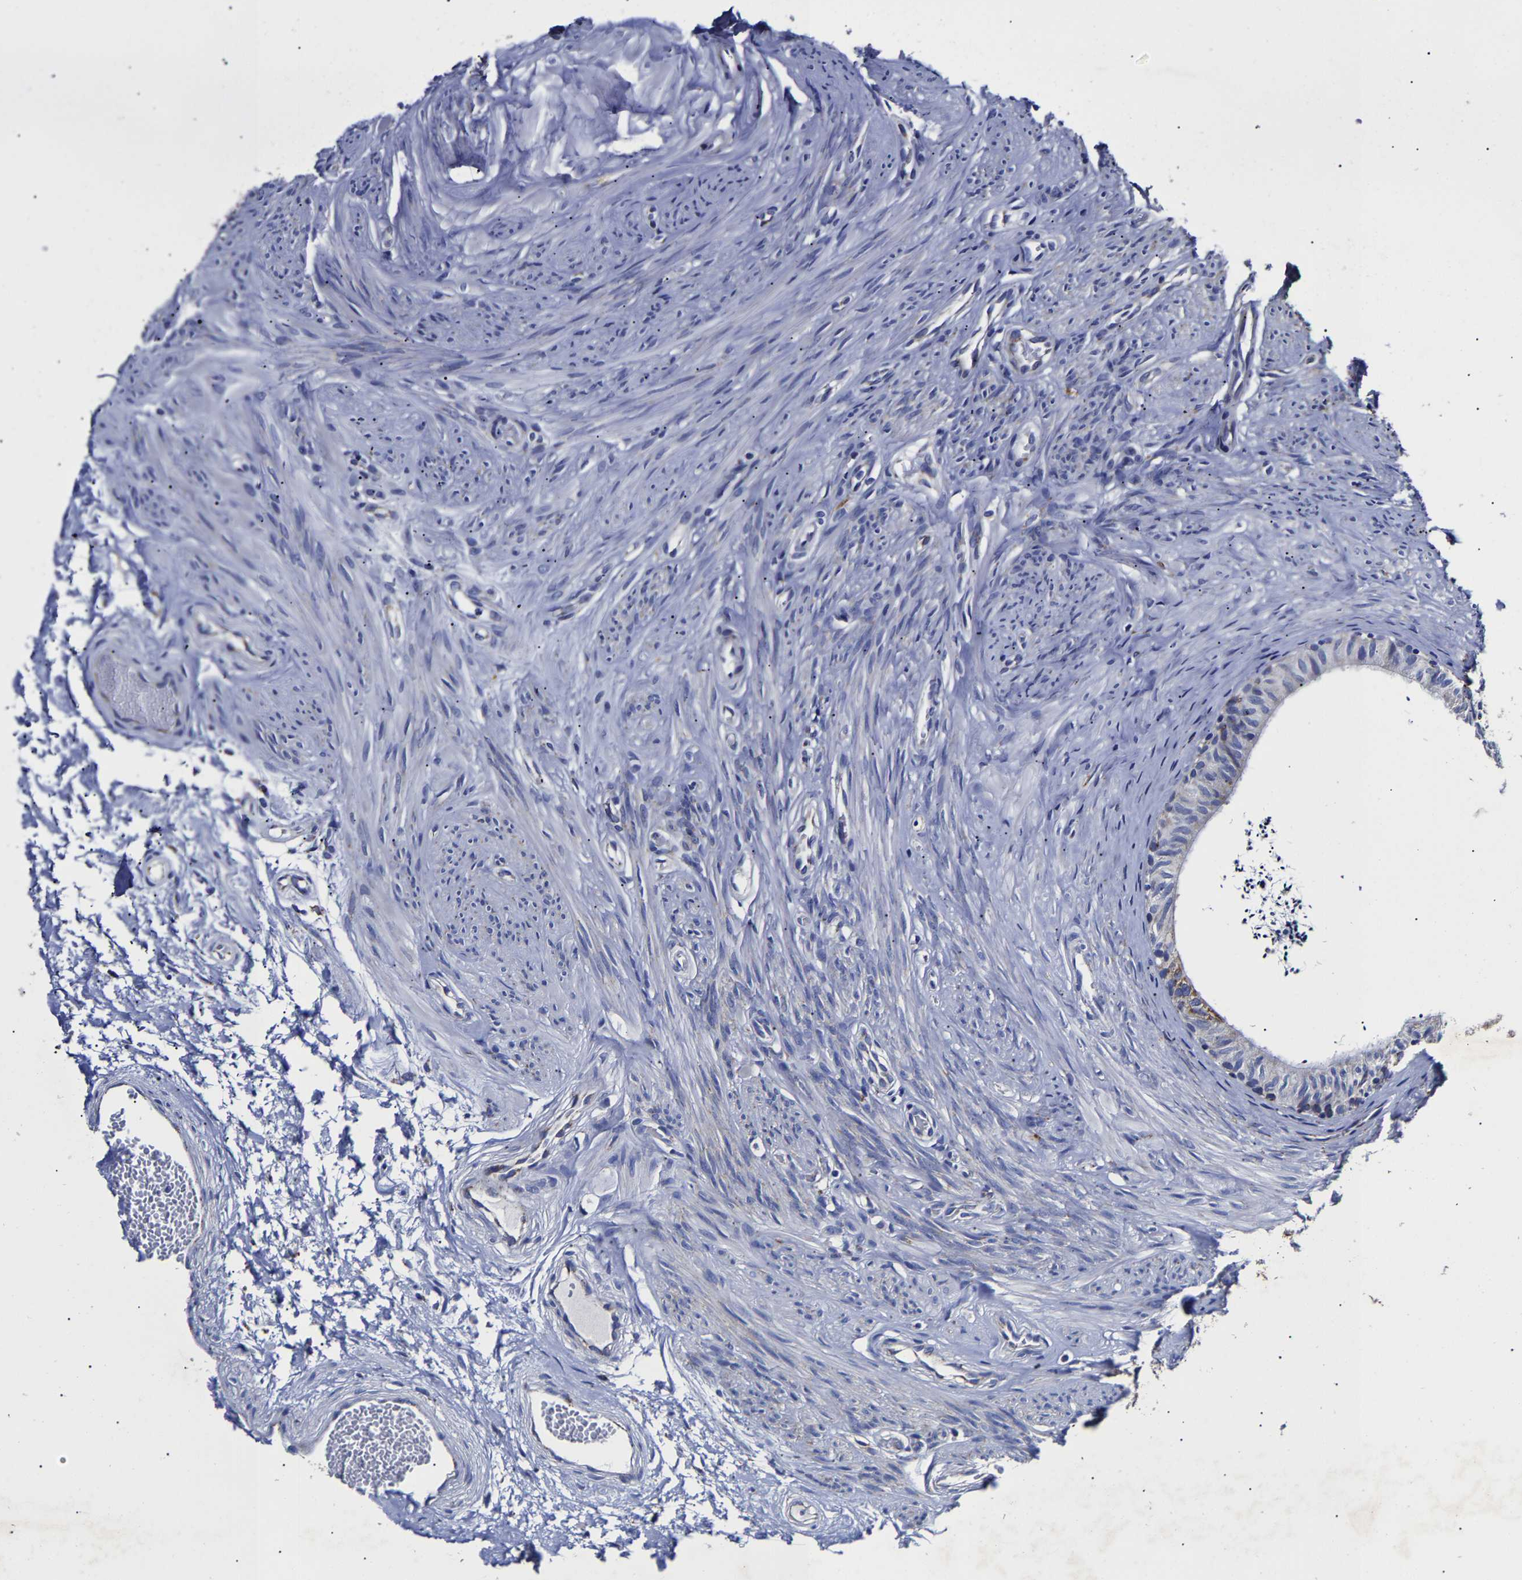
{"staining": {"intensity": "negative", "quantity": "none", "location": "none"}, "tissue": "epididymis", "cell_type": "Glandular cells", "image_type": "normal", "snomed": [{"axis": "morphology", "description": "Normal tissue, NOS"}, {"axis": "topography", "description": "Epididymis"}], "caption": "Immunohistochemistry histopathology image of unremarkable epididymis: epididymis stained with DAB shows no significant protein expression in glandular cells.", "gene": "AASS", "patient": {"sex": "male", "age": 56}}